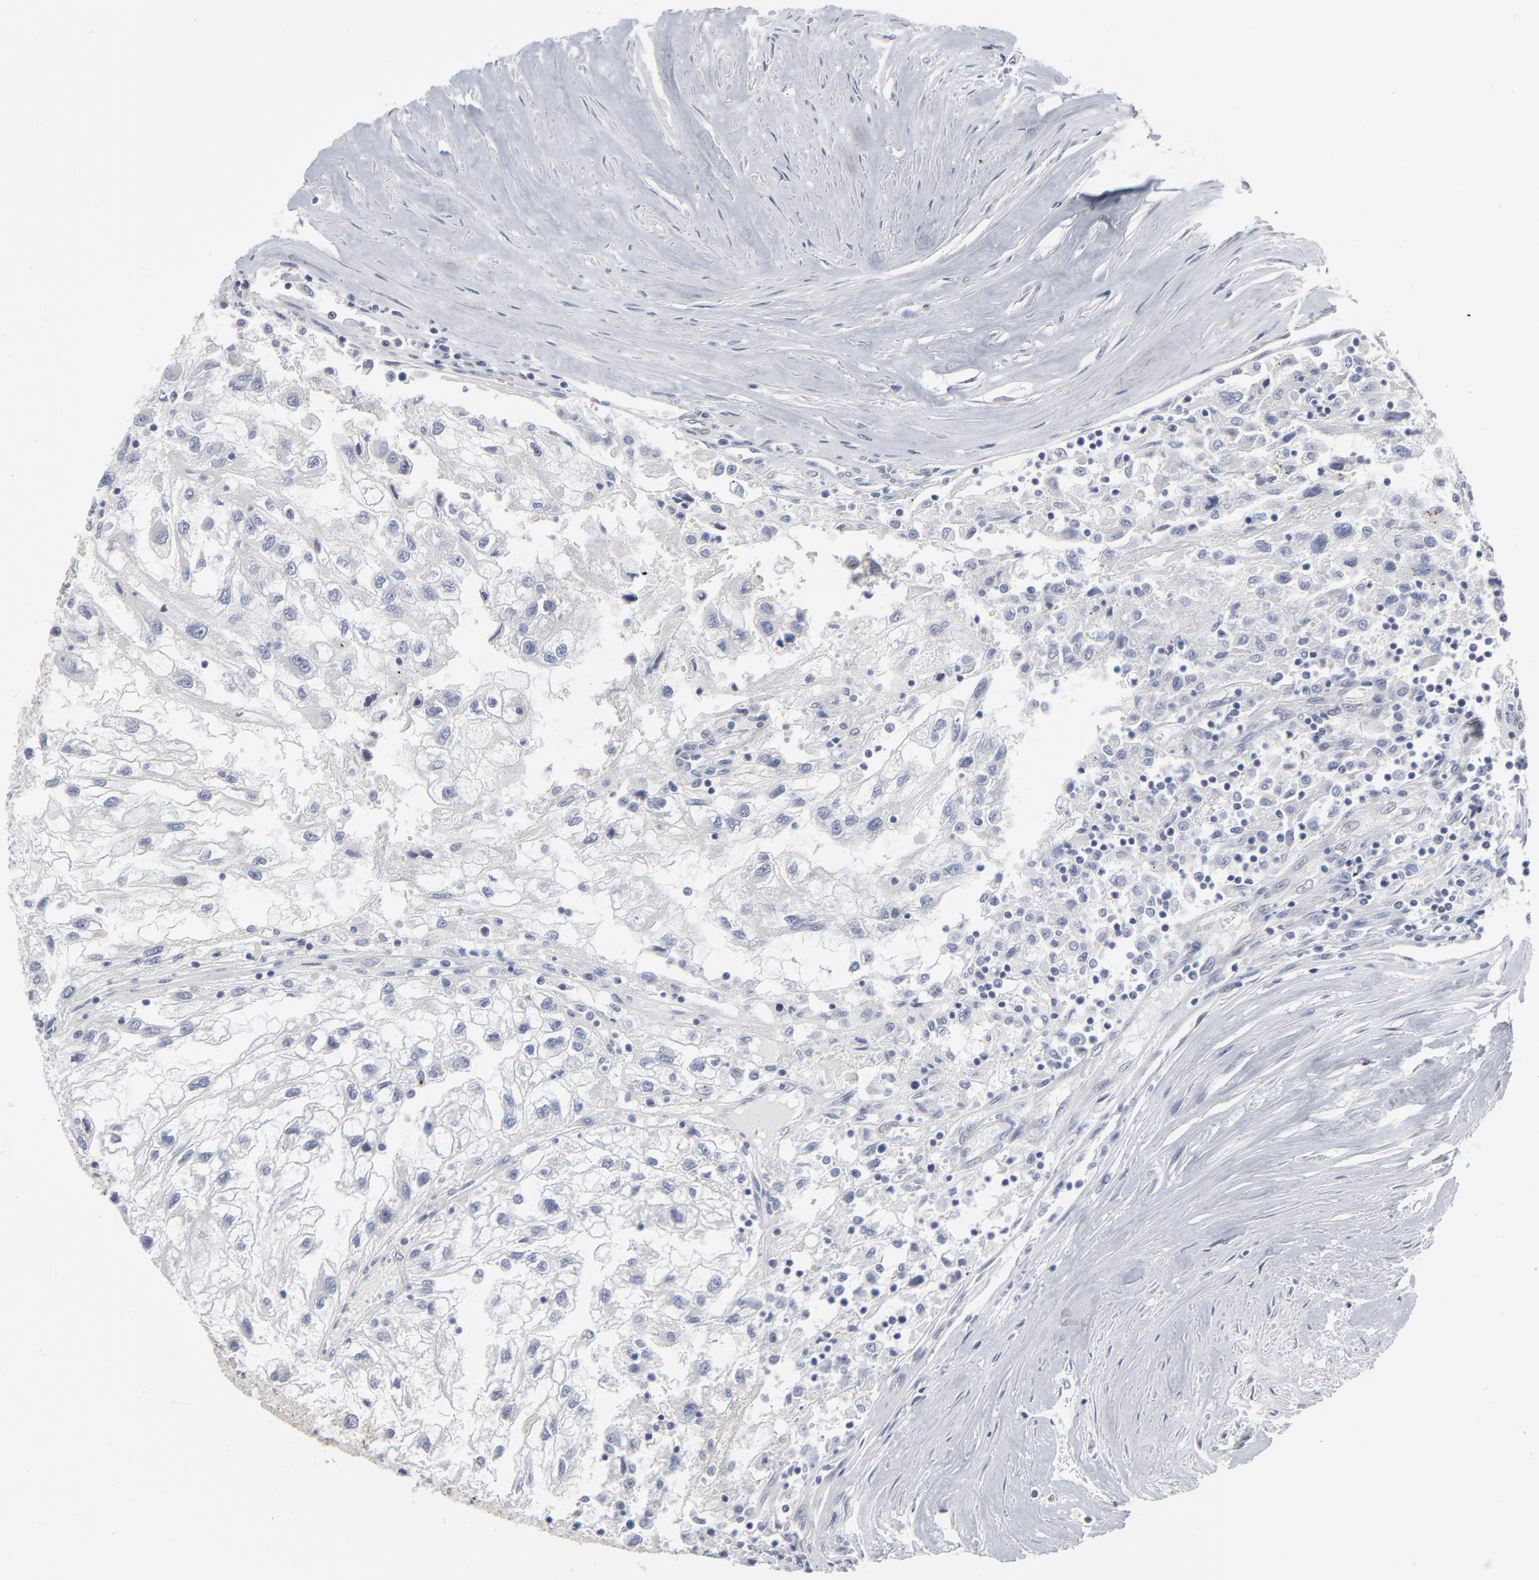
{"staining": {"intensity": "negative", "quantity": "none", "location": "none"}, "tissue": "renal cancer", "cell_type": "Tumor cells", "image_type": "cancer", "snomed": [{"axis": "morphology", "description": "Normal tissue, NOS"}, {"axis": "morphology", "description": "Adenocarcinoma, NOS"}, {"axis": "topography", "description": "Kidney"}], "caption": "Immunohistochemical staining of renal adenocarcinoma shows no significant expression in tumor cells.", "gene": "SYNE2", "patient": {"sex": "male", "age": 71}}